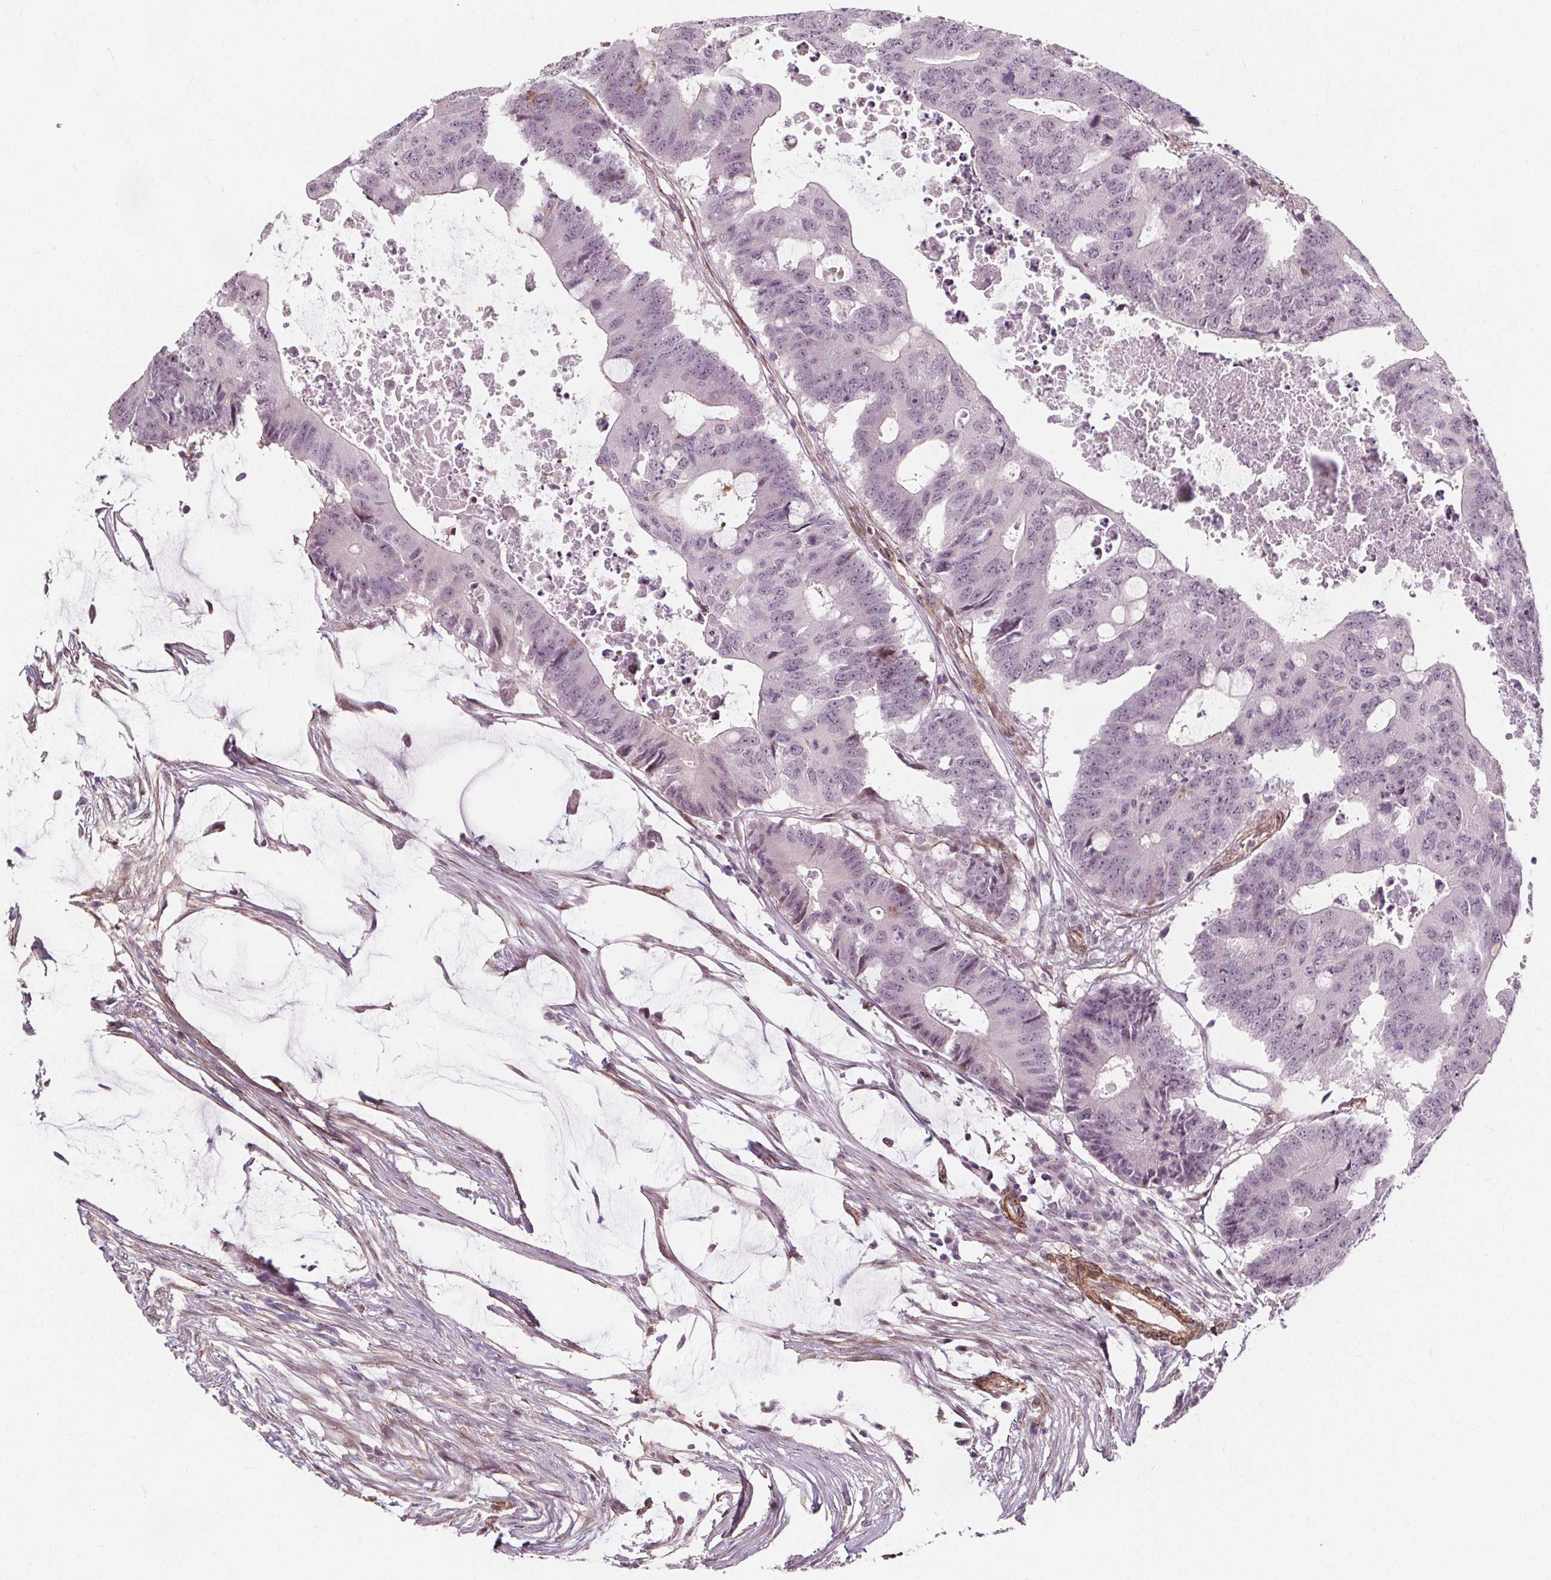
{"staining": {"intensity": "negative", "quantity": "none", "location": "none"}, "tissue": "colorectal cancer", "cell_type": "Tumor cells", "image_type": "cancer", "snomed": [{"axis": "morphology", "description": "Adenocarcinoma, NOS"}, {"axis": "topography", "description": "Colon"}], "caption": "Immunohistochemistry (IHC) histopathology image of human colorectal adenocarcinoma stained for a protein (brown), which demonstrates no positivity in tumor cells. The staining is performed using DAB (3,3'-diaminobenzidine) brown chromogen with nuclei counter-stained in using hematoxylin.", "gene": "HAS1", "patient": {"sex": "male", "age": 71}}